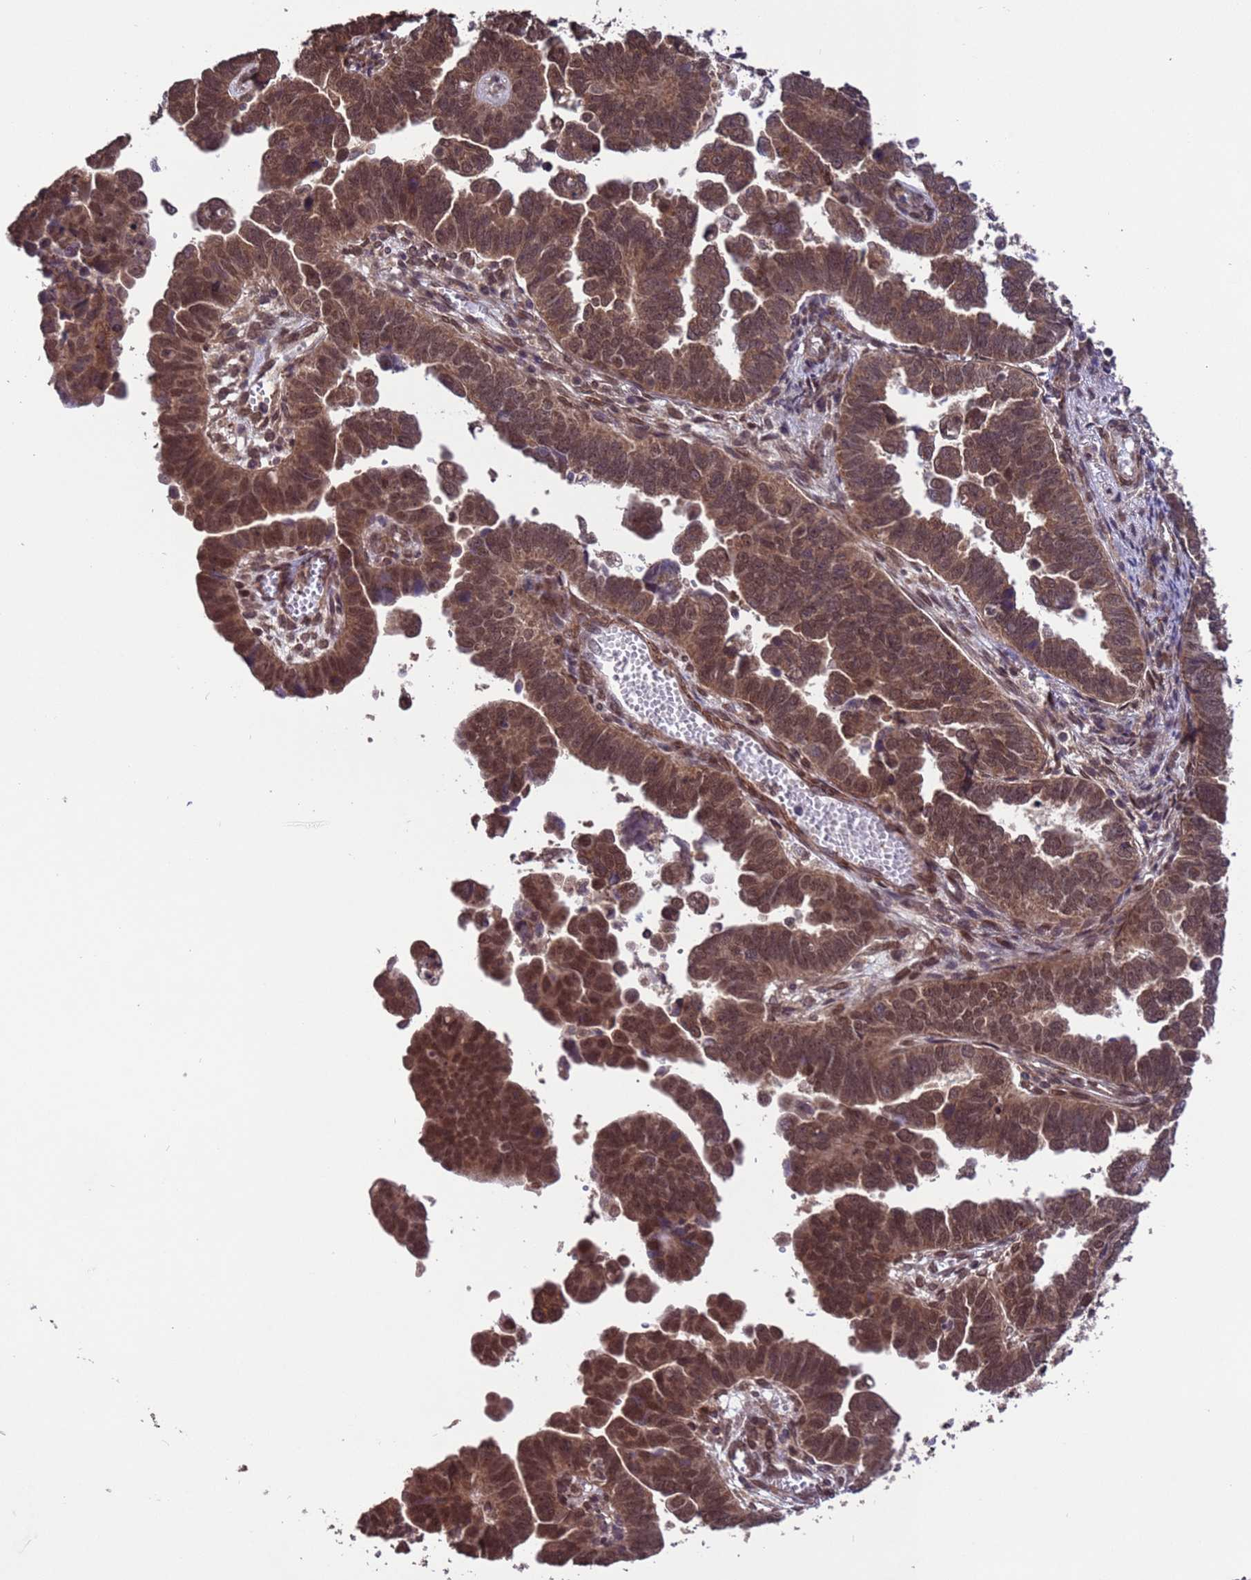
{"staining": {"intensity": "moderate", "quantity": ">75%", "location": "cytoplasmic/membranous,nuclear"}, "tissue": "endometrial cancer", "cell_type": "Tumor cells", "image_type": "cancer", "snomed": [{"axis": "morphology", "description": "Adenocarcinoma, NOS"}, {"axis": "topography", "description": "Endometrium"}], "caption": "Immunohistochemistry (DAB (3,3'-diaminobenzidine)) staining of human adenocarcinoma (endometrial) reveals moderate cytoplasmic/membranous and nuclear protein positivity in about >75% of tumor cells. (DAB = brown stain, brightfield microscopy at high magnification).", "gene": "VSTM4", "patient": {"sex": "female", "age": 75}}